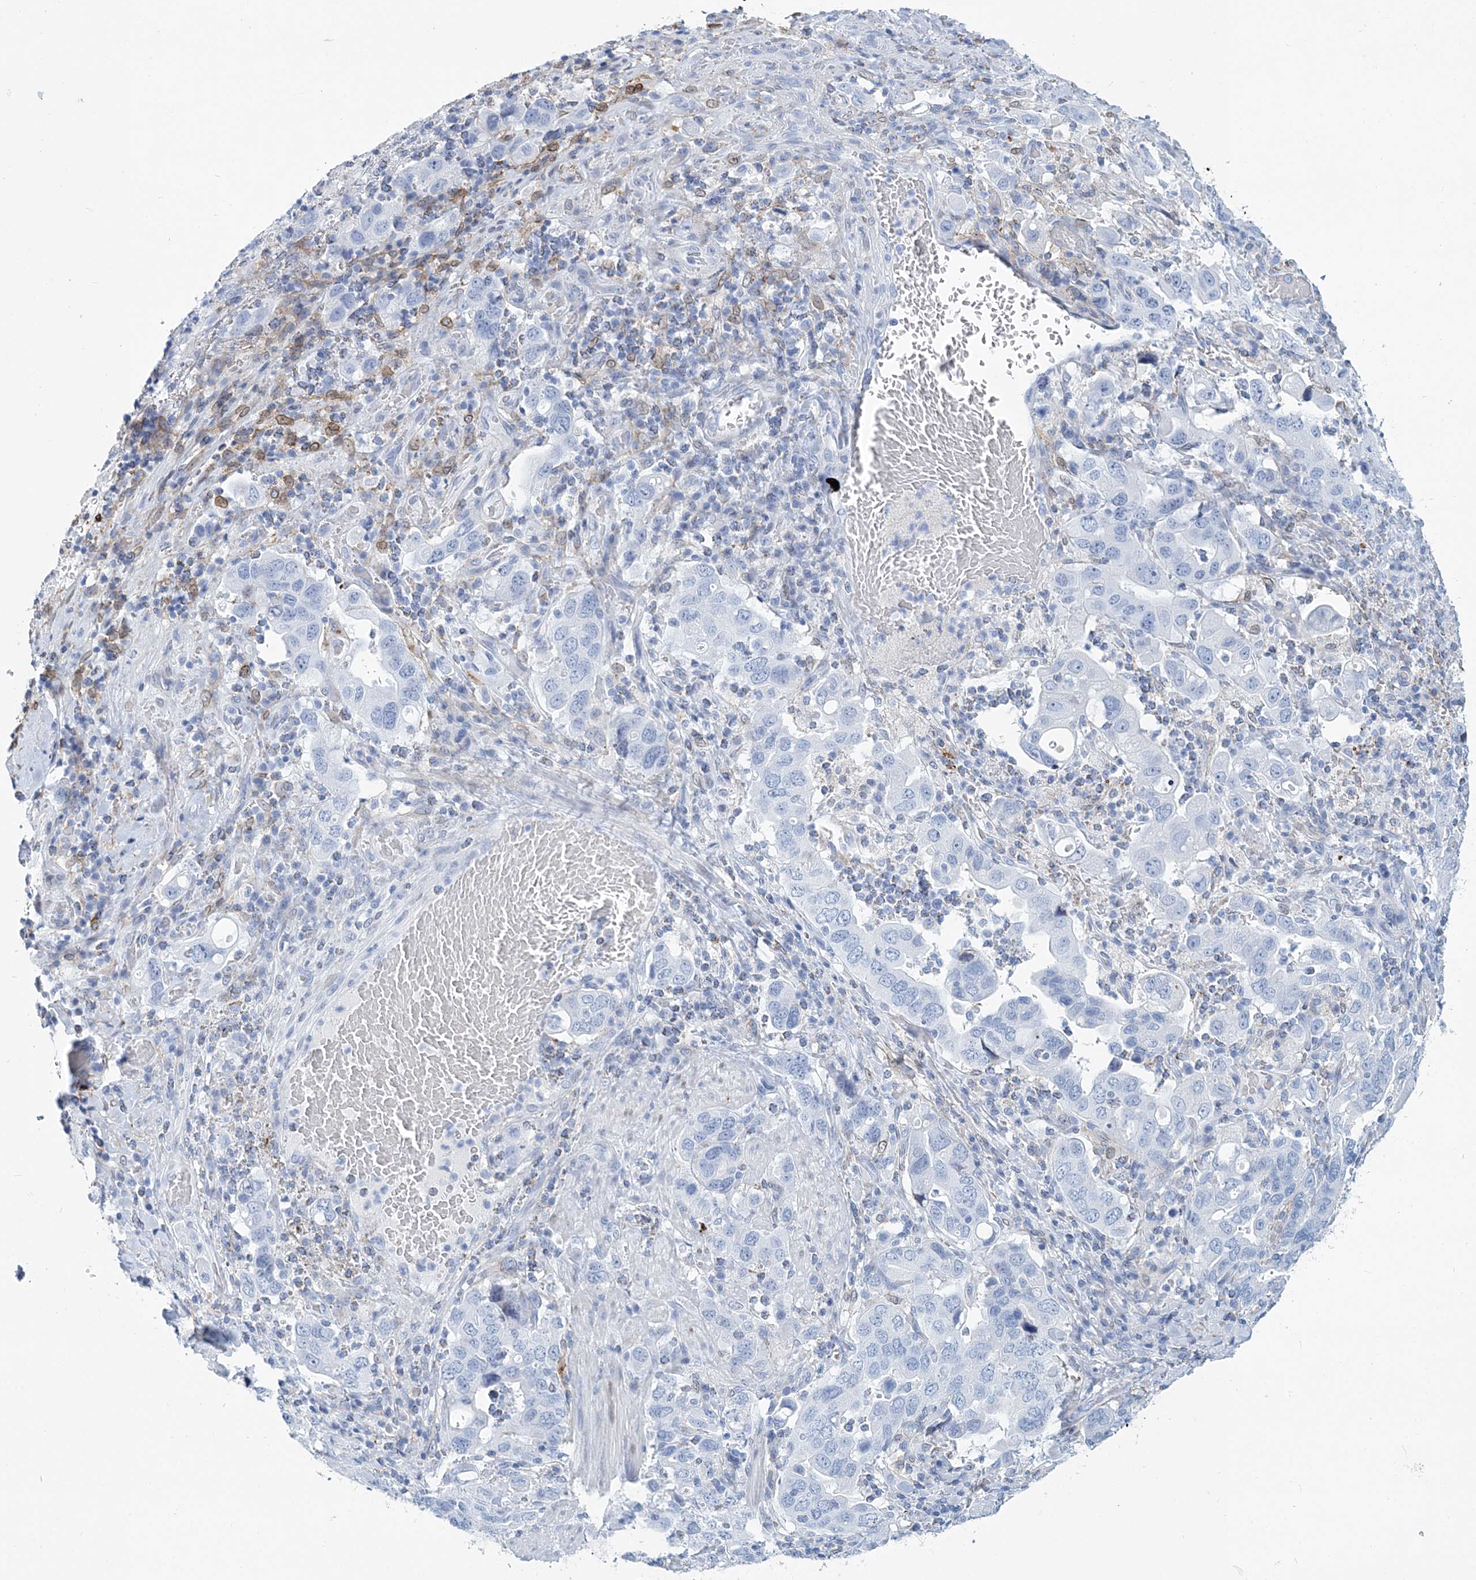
{"staining": {"intensity": "negative", "quantity": "none", "location": "none"}, "tissue": "stomach cancer", "cell_type": "Tumor cells", "image_type": "cancer", "snomed": [{"axis": "morphology", "description": "Adenocarcinoma, NOS"}, {"axis": "topography", "description": "Stomach, upper"}], "caption": "An immunohistochemistry histopathology image of adenocarcinoma (stomach) is shown. There is no staining in tumor cells of adenocarcinoma (stomach).", "gene": "NKX6-1", "patient": {"sex": "male", "age": 62}}